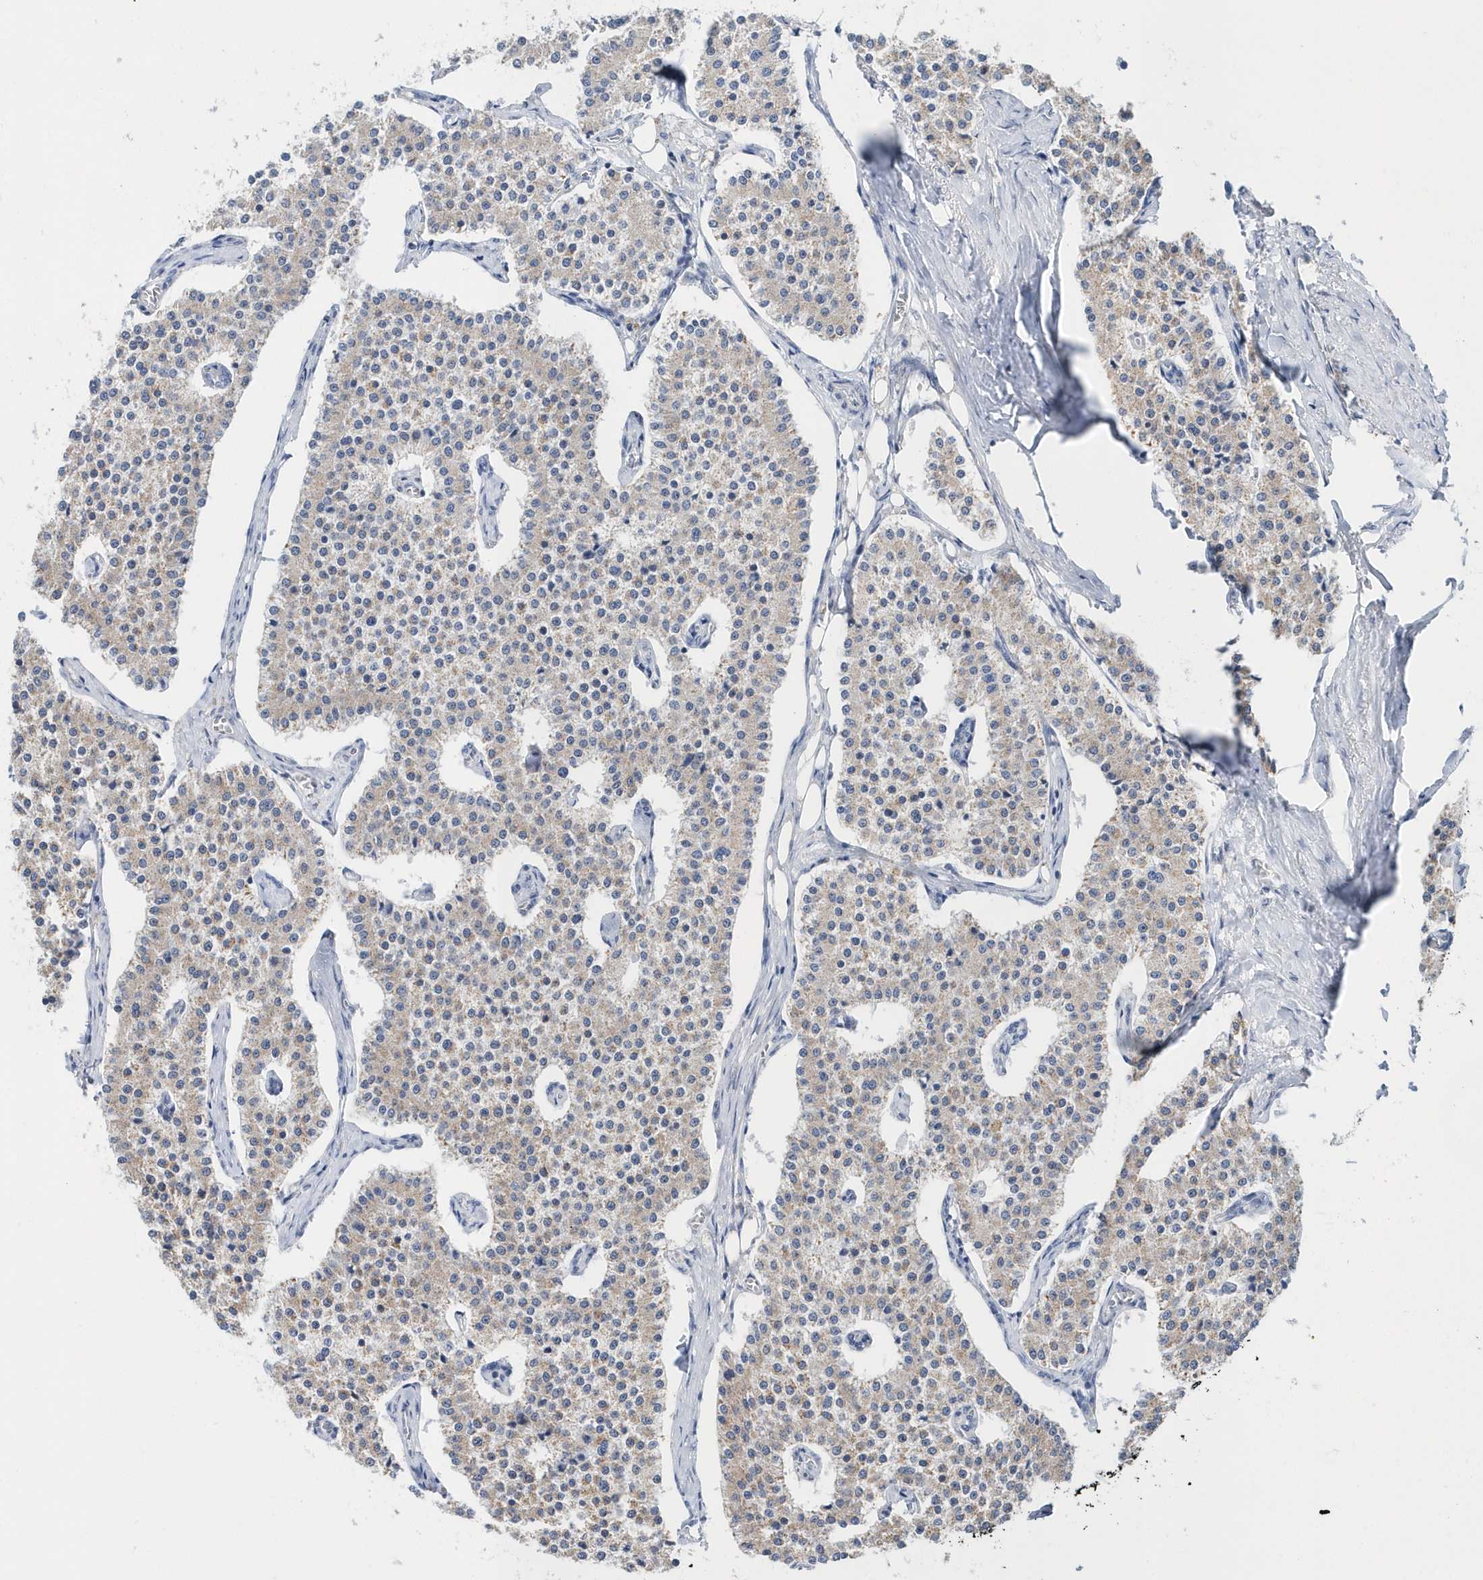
{"staining": {"intensity": "weak", "quantity": ">75%", "location": "cytoplasmic/membranous"}, "tissue": "carcinoid", "cell_type": "Tumor cells", "image_type": "cancer", "snomed": [{"axis": "morphology", "description": "Carcinoid, malignant, NOS"}, {"axis": "topography", "description": "Colon"}], "caption": "Immunohistochemical staining of human carcinoid (malignant) exhibits low levels of weak cytoplasmic/membranous positivity in about >75% of tumor cells. The staining was performed using DAB (3,3'-diaminobenzidine) to visualize the protein expression in brown, while the nuclei were stained in blue with hematoxylin (Magnification: 20x).", "gene": "SPATA5", "patient": {"sex": "female", "age": 52}}